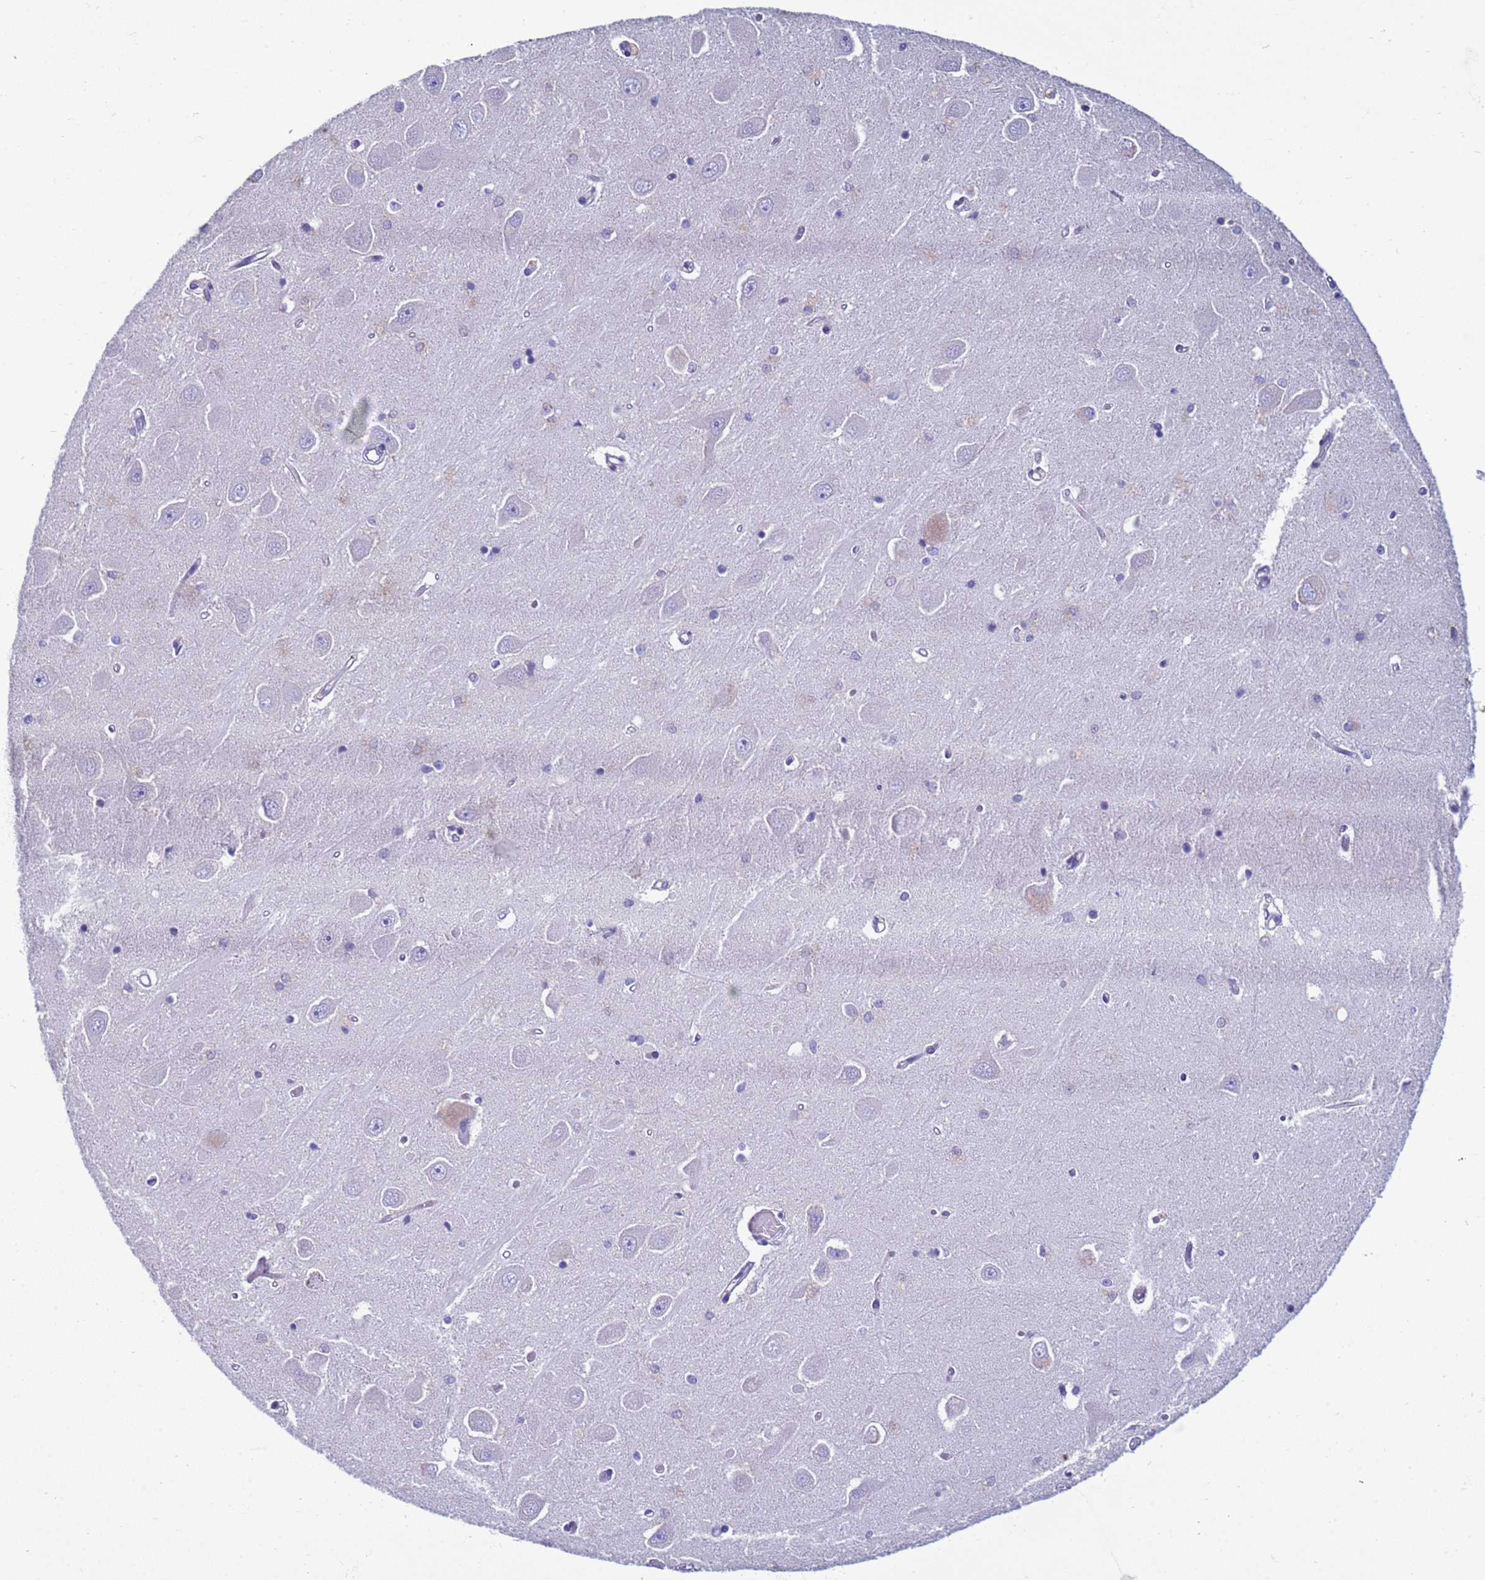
{"staining": {"intensity": "negative", "quantity": "none", "location": "none"}, "tissue": "hippocampus", "cell_type": "Glial cells", "image_type": "normal", "snomed": [{"axis": "morphology", "description": "Normal tissue, NOS"}, {"axis": "topography", "description": "Hippocampus"}], "caption": "This is a photomicrograph of IHC staining of normal hippocampus, which shows no positivity in glial cells. The staining is performed using DAB (3,3'-diaminobenzidine) brown chromogen with nuclei counter-stained in using hematoxylin.", "gene": "TRIM51G", "patient": {"sex": "male", "age": 45}}